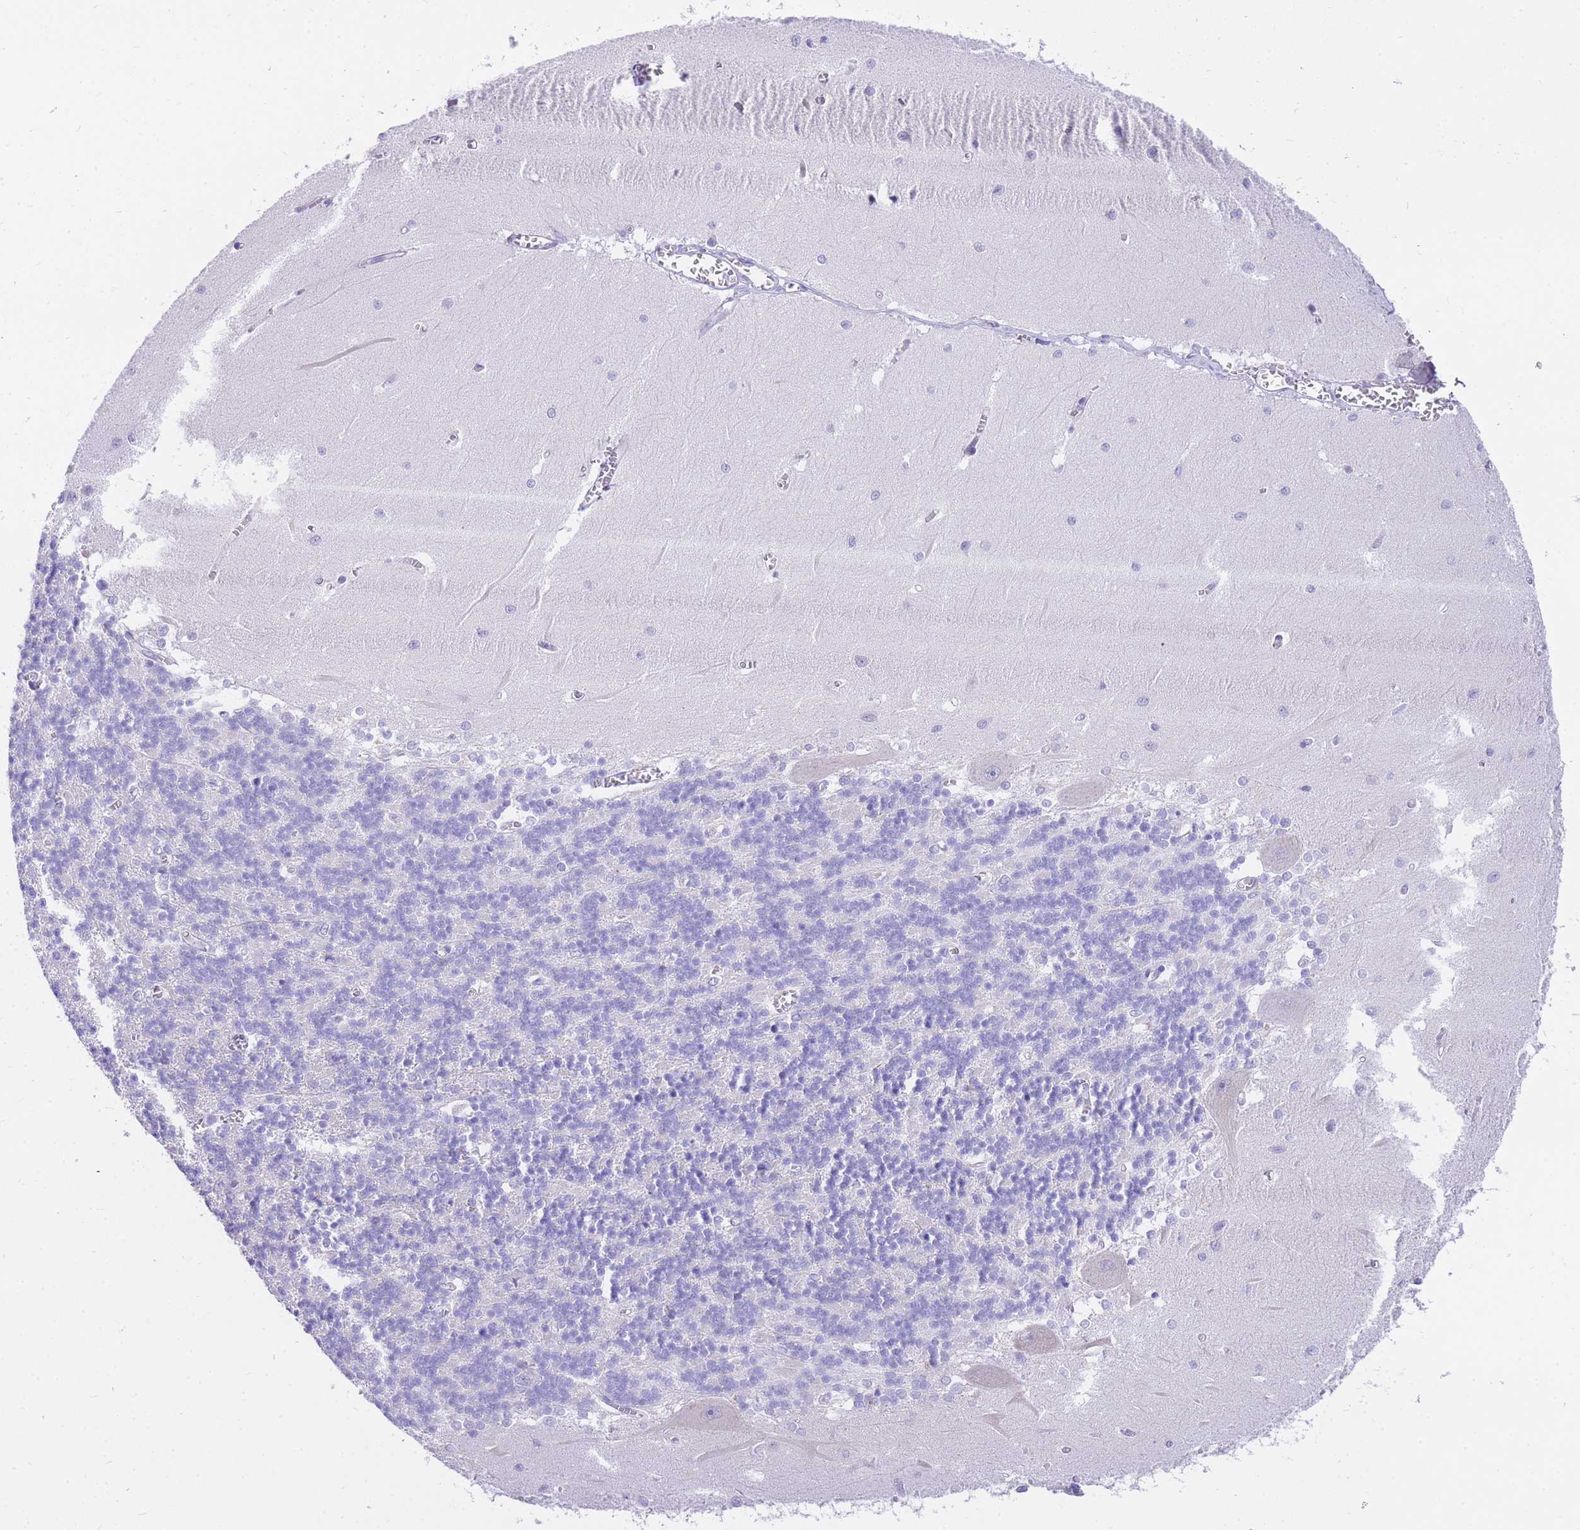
{"staining": {"intensity": "negative", "quantity": "none", "location": "none"}, "tissue": "cerebellum", "cell_type": "Cells in granular layer", "image_type": "normal", "snomed": [{"axis": "morphology", "description": "Normal tissue, NOS"}, {"axis": "topography", "description": "Cerebellum"}], "caption": "Protein analysis of normal cerebellum shows no significant staining in cells in granular layer.", "gene": "UPK1A", "patient": {"sex": "male", "age": 37}}